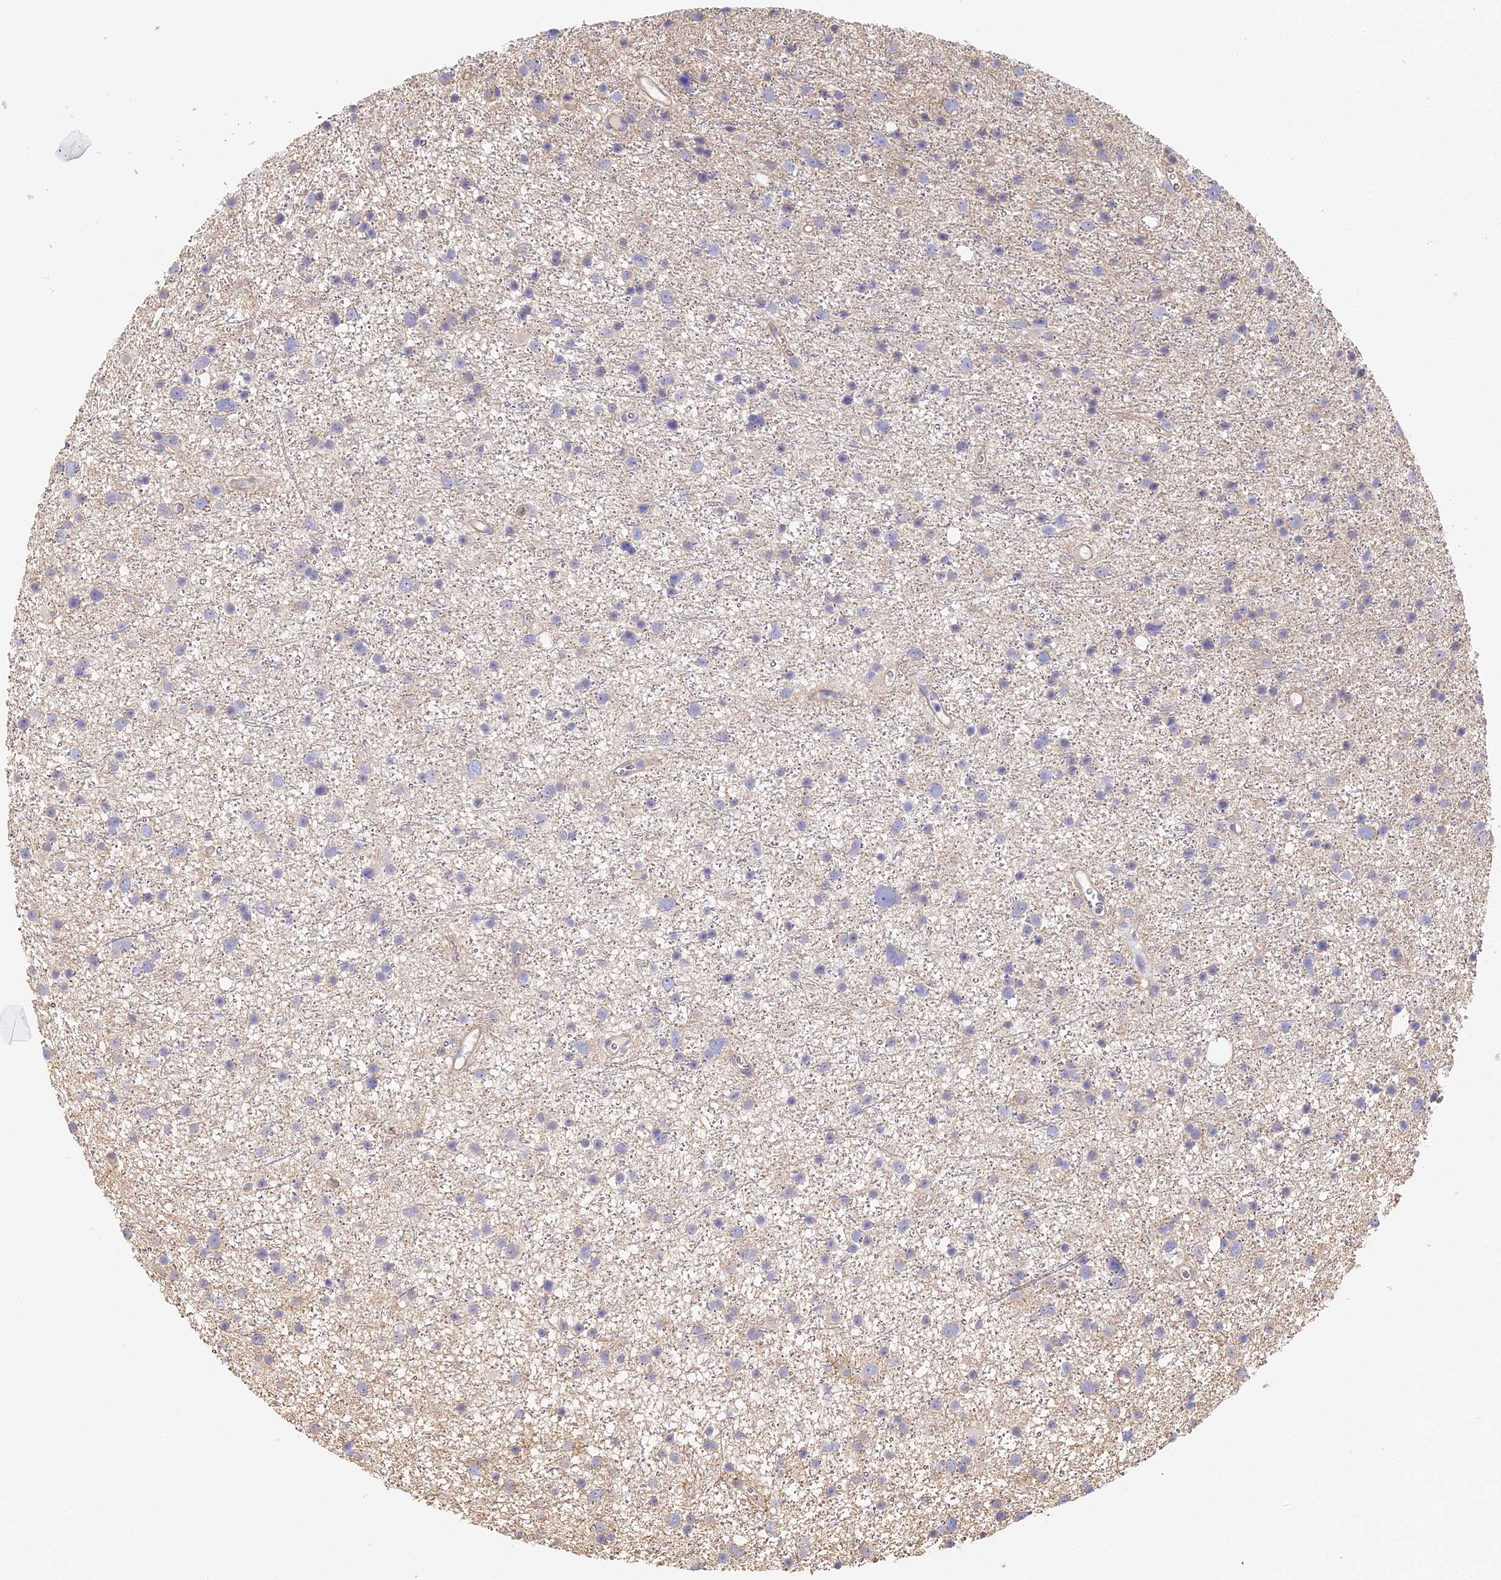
{"staining": {"intensity": "negative", "quantity": "none", "location": "none"}, "tissue": "glioma", "cell_type": "Tumor cells", "image_type": "cancer", "snomed": [{"axis": "morphology", "description": "Glioma, malignant, Low grade"}, {"axis": "topography", "description": "Cerebral cortex"}], "caption": "Glioma stained for a protein using immunohistochemistry demonstrates no positivity tumor cells.", "gene": "CCDC30", "patient": {"sex": "female", "age": 39}}